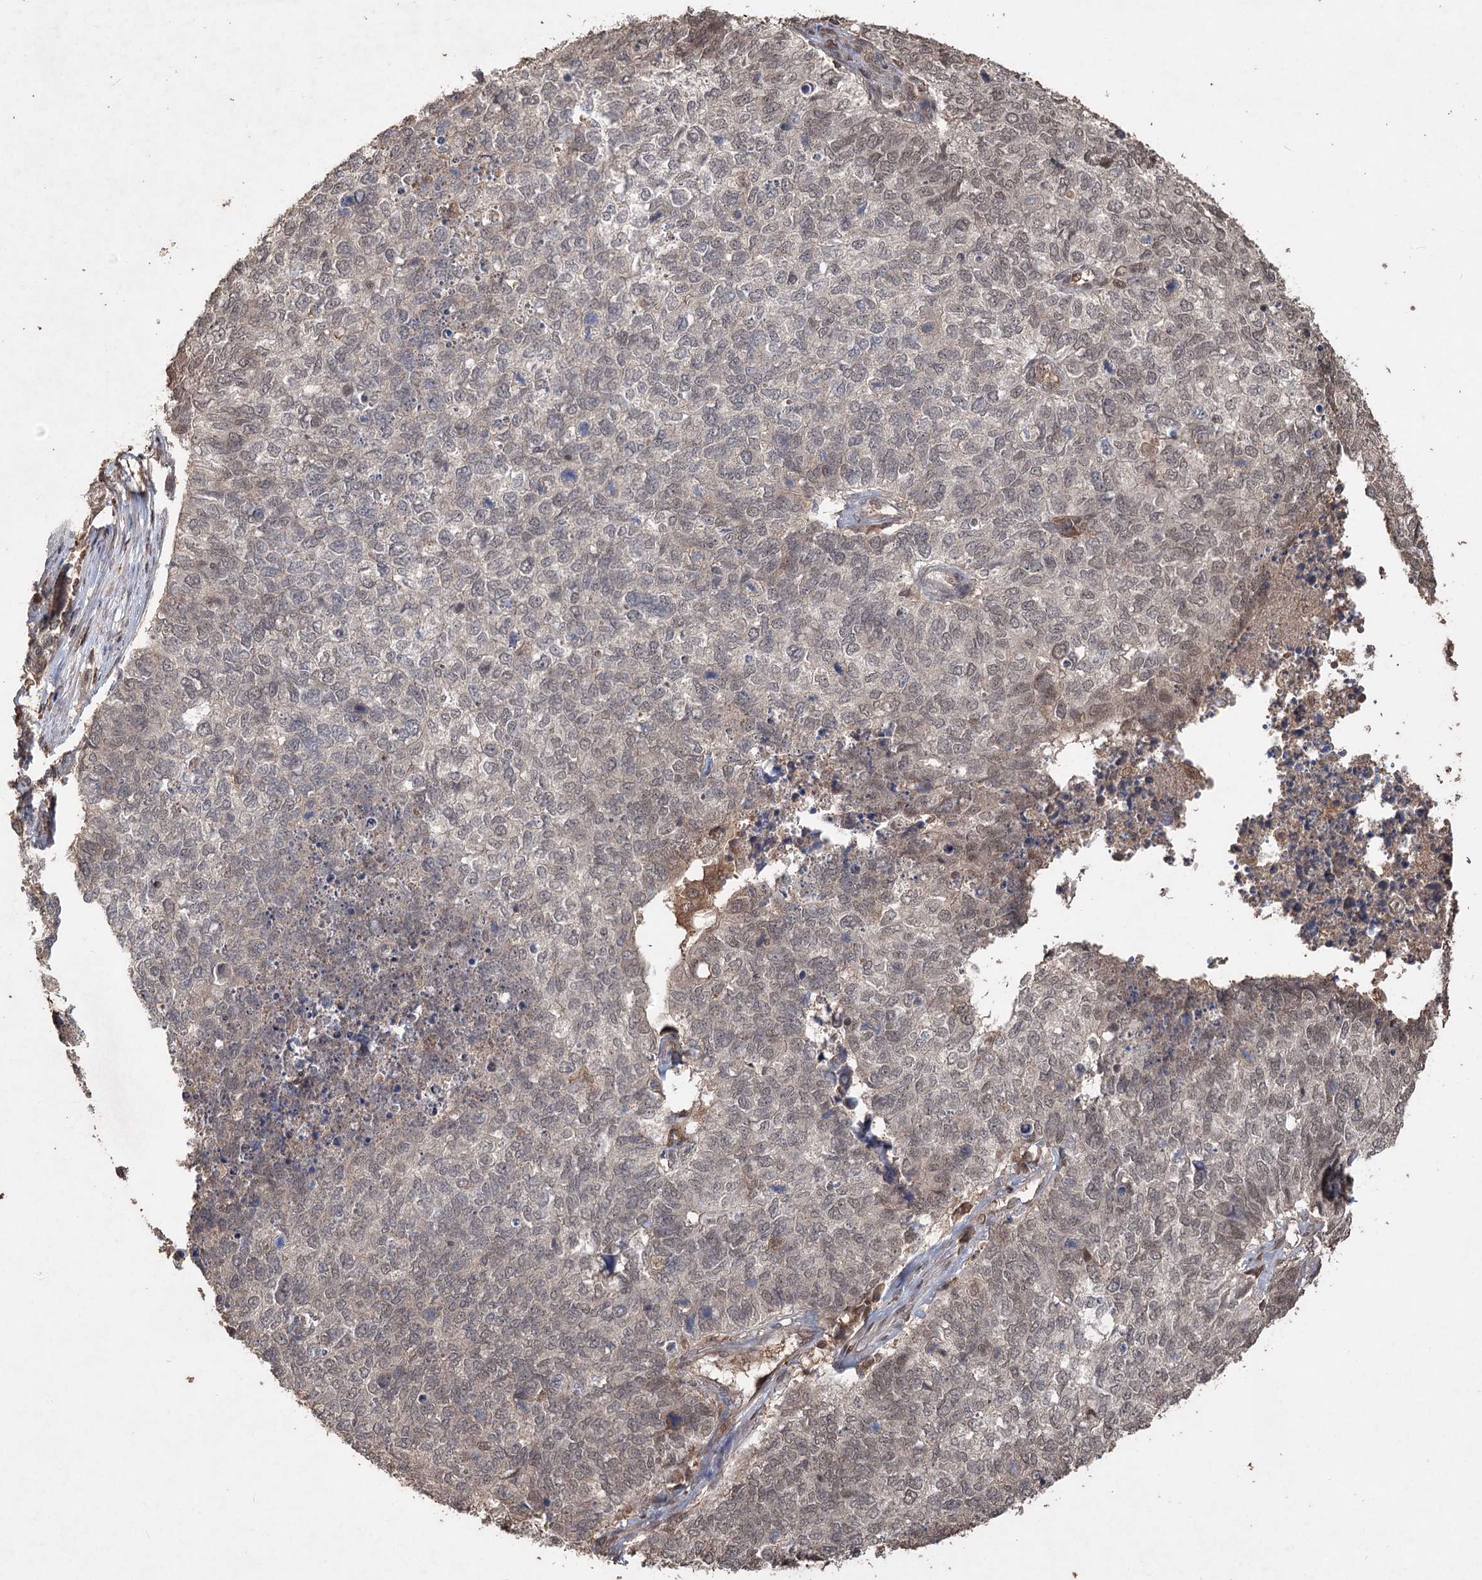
{"staining": {"intensity": "weak", "quantity": "25%-75%", "location": "nuclear"}, "tissue": "cervical cancer", "cell_type": "Tumor cells", "image_type": "cancer", "snomed": [{"axis": "morphology", "description": "Squamous cell carcinoma, NOS"}, {"axis": "topography", "description": "Cervix"}], "caption": "Immunohistochemistry (IHC) staining of cervical squamous cell carcinoma, which exhibits low levels of weak nuclear positivity in approximately 25%-75% of tumor cells indicating weak nuclear protein staining. The staining was performed using DAB (brown) for protein detection and nuclei were counterstained in hematoxylin (blue).", "gene": "FBXO7", "patient": {"sex": "female", "age": 63}}